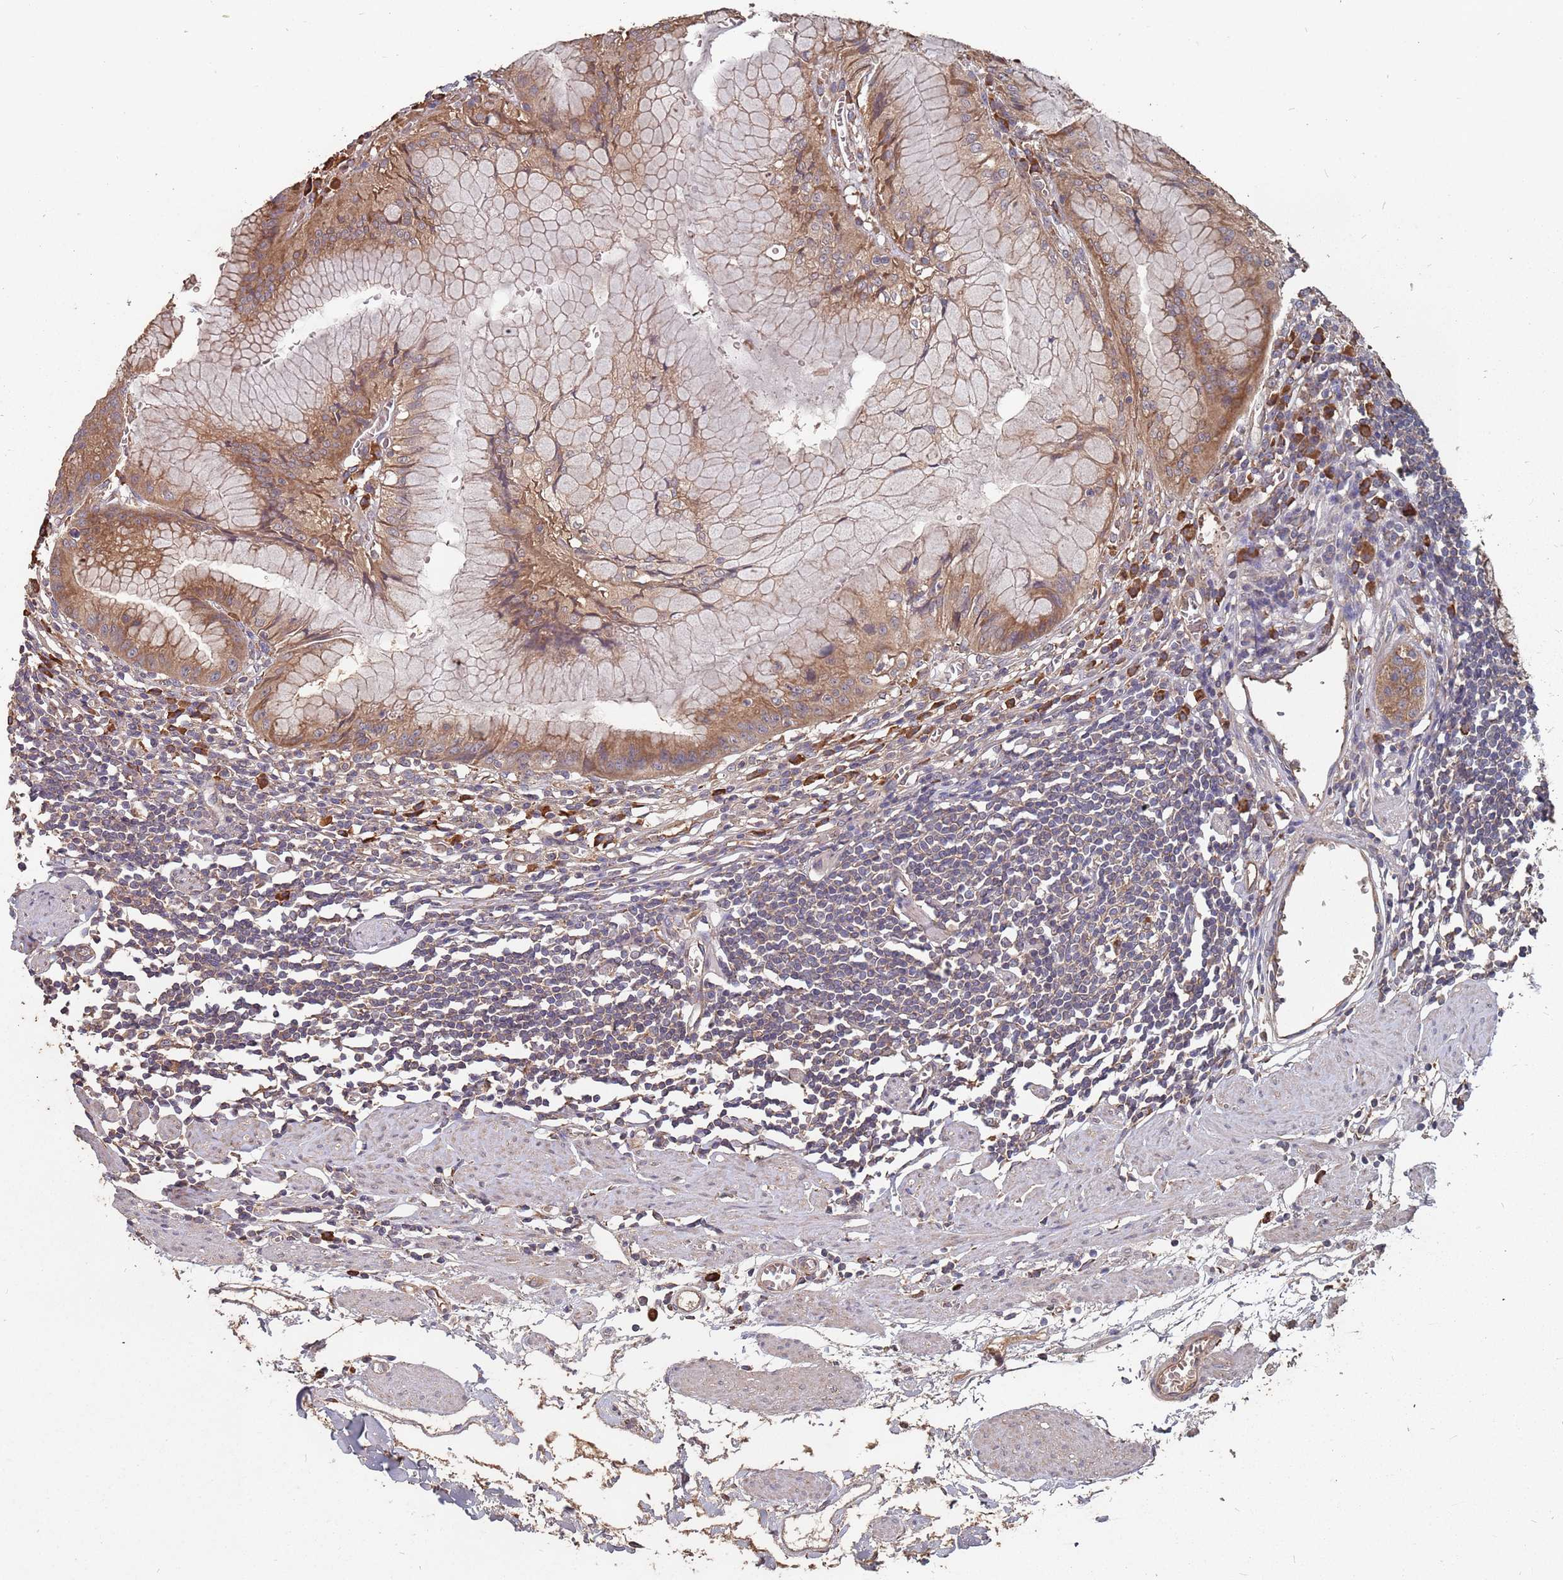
{"staining": {"intensity": "moderate", "quantity": ">75%", "location": "cytoplasmic/membranous"}, "tissue": "stomach", "cell_type": "Glandular cells", "image_type": "normal", "snomed": [{"axis": "morphology", "description": "Normal tissue, NOS"}, {"axis": "topography", "description": "Stomach"}], "caption": "Moderate cytoplasmic/membranous positivity for a protein is appreciated in approximately >75% of glandular cells of normal stomach using IHC.", "gene": "ATG5", "patient": {"sex": "male", "age": 55}}